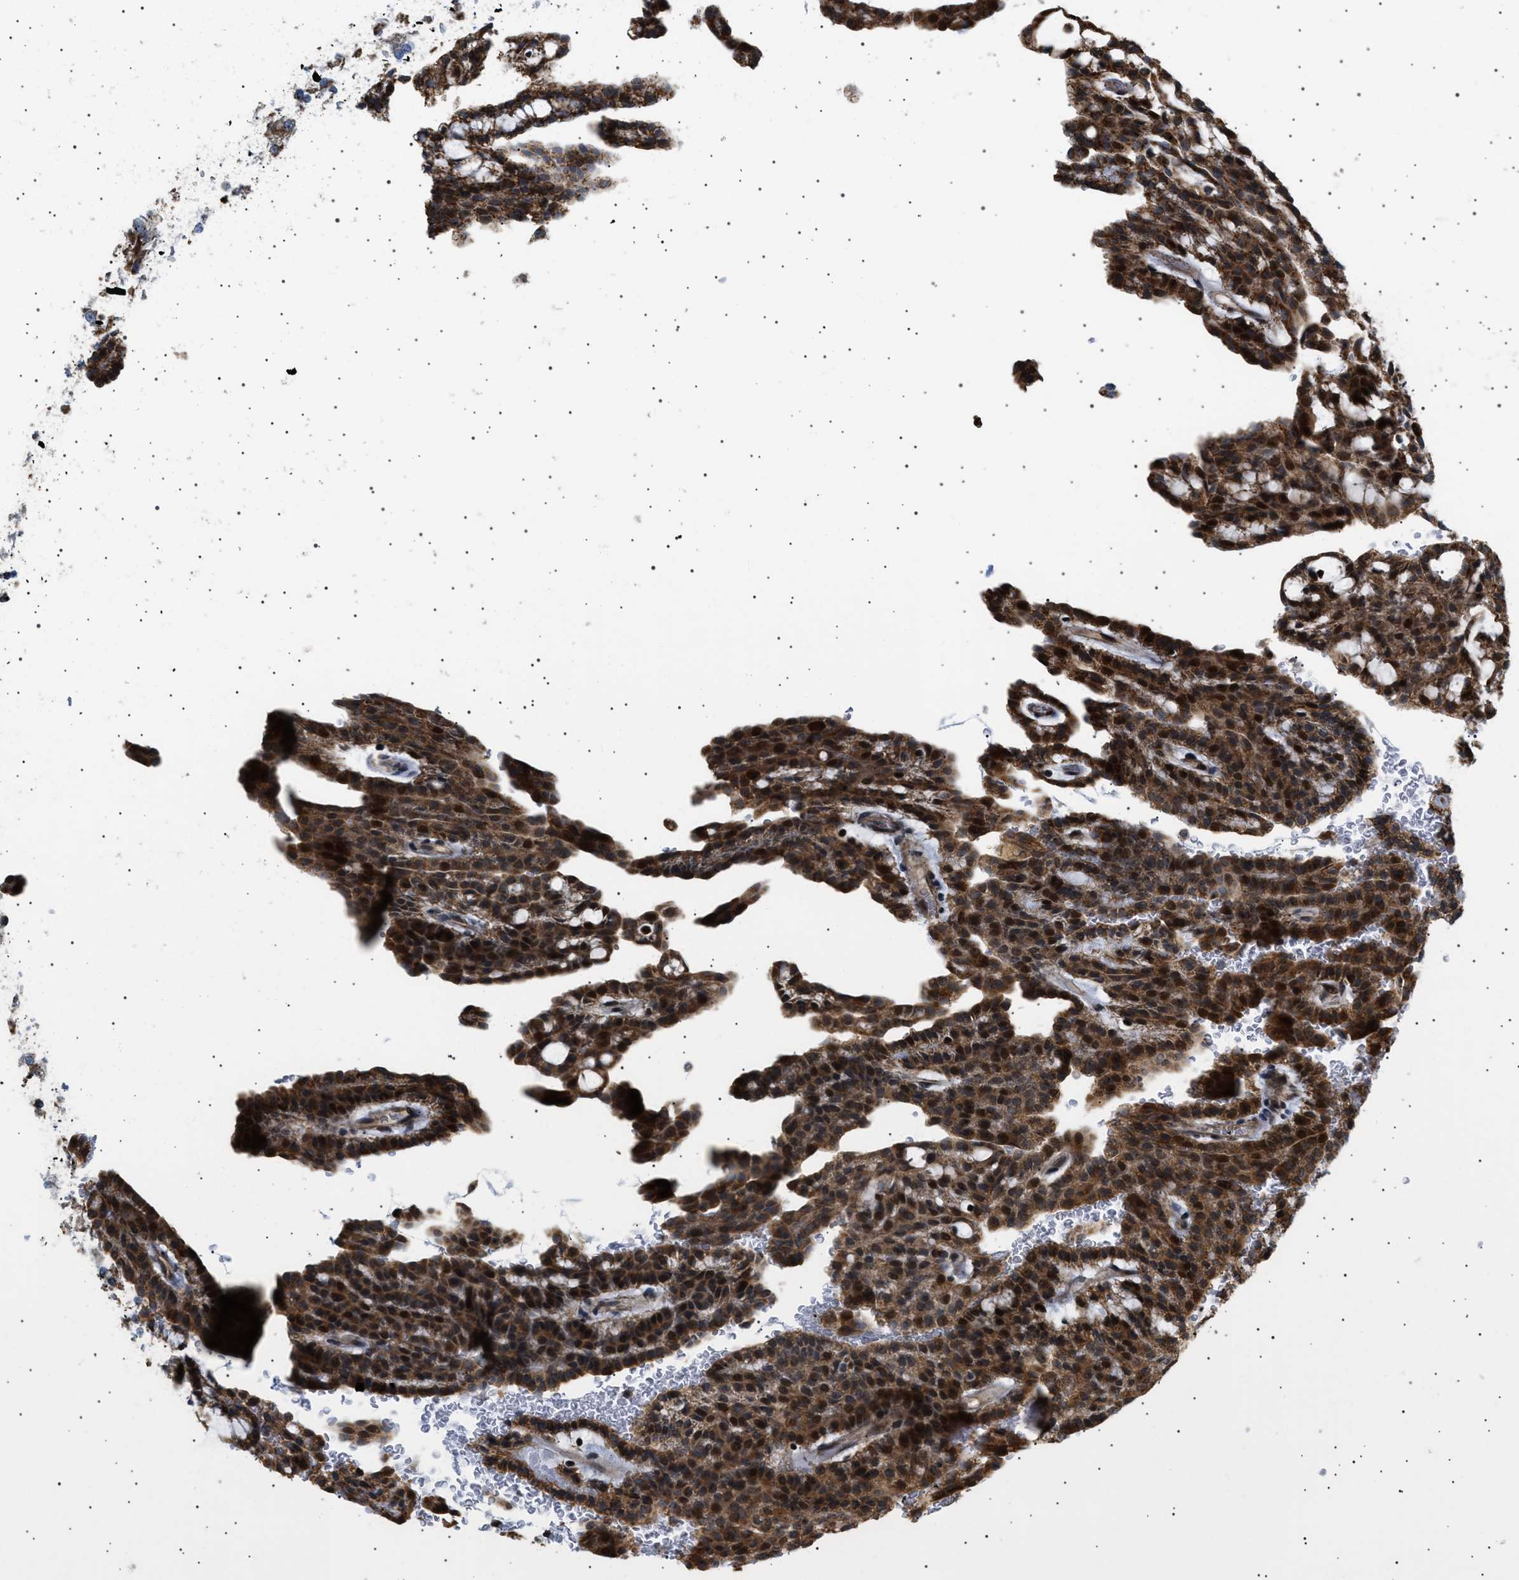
{"staining": {"intensity": "strong", "quantity": ">75%", "location": "cytoplasmic/membranous,nuclear"}, "tissue": "renal cancer", "cell_type": "Tumor cells", "image_type": "cancer", "snomed": [{"axis": "morphology", "description": "Adenocarcinoma, NOS"}, {"axis": "topography", "description": "Kidney"}], "caption": "A brown stain shows strong cytoplasmic/membranous and nuclear staining of a protein in renal cancer (adenocarcinoma) tumor cells. The staining was performed using DAB, with brown indicating positive protein expression. Nuclei are stained blue with hematoxylin.", "gene": "MELK", "patient": {"sex": "male", "age": 63}}